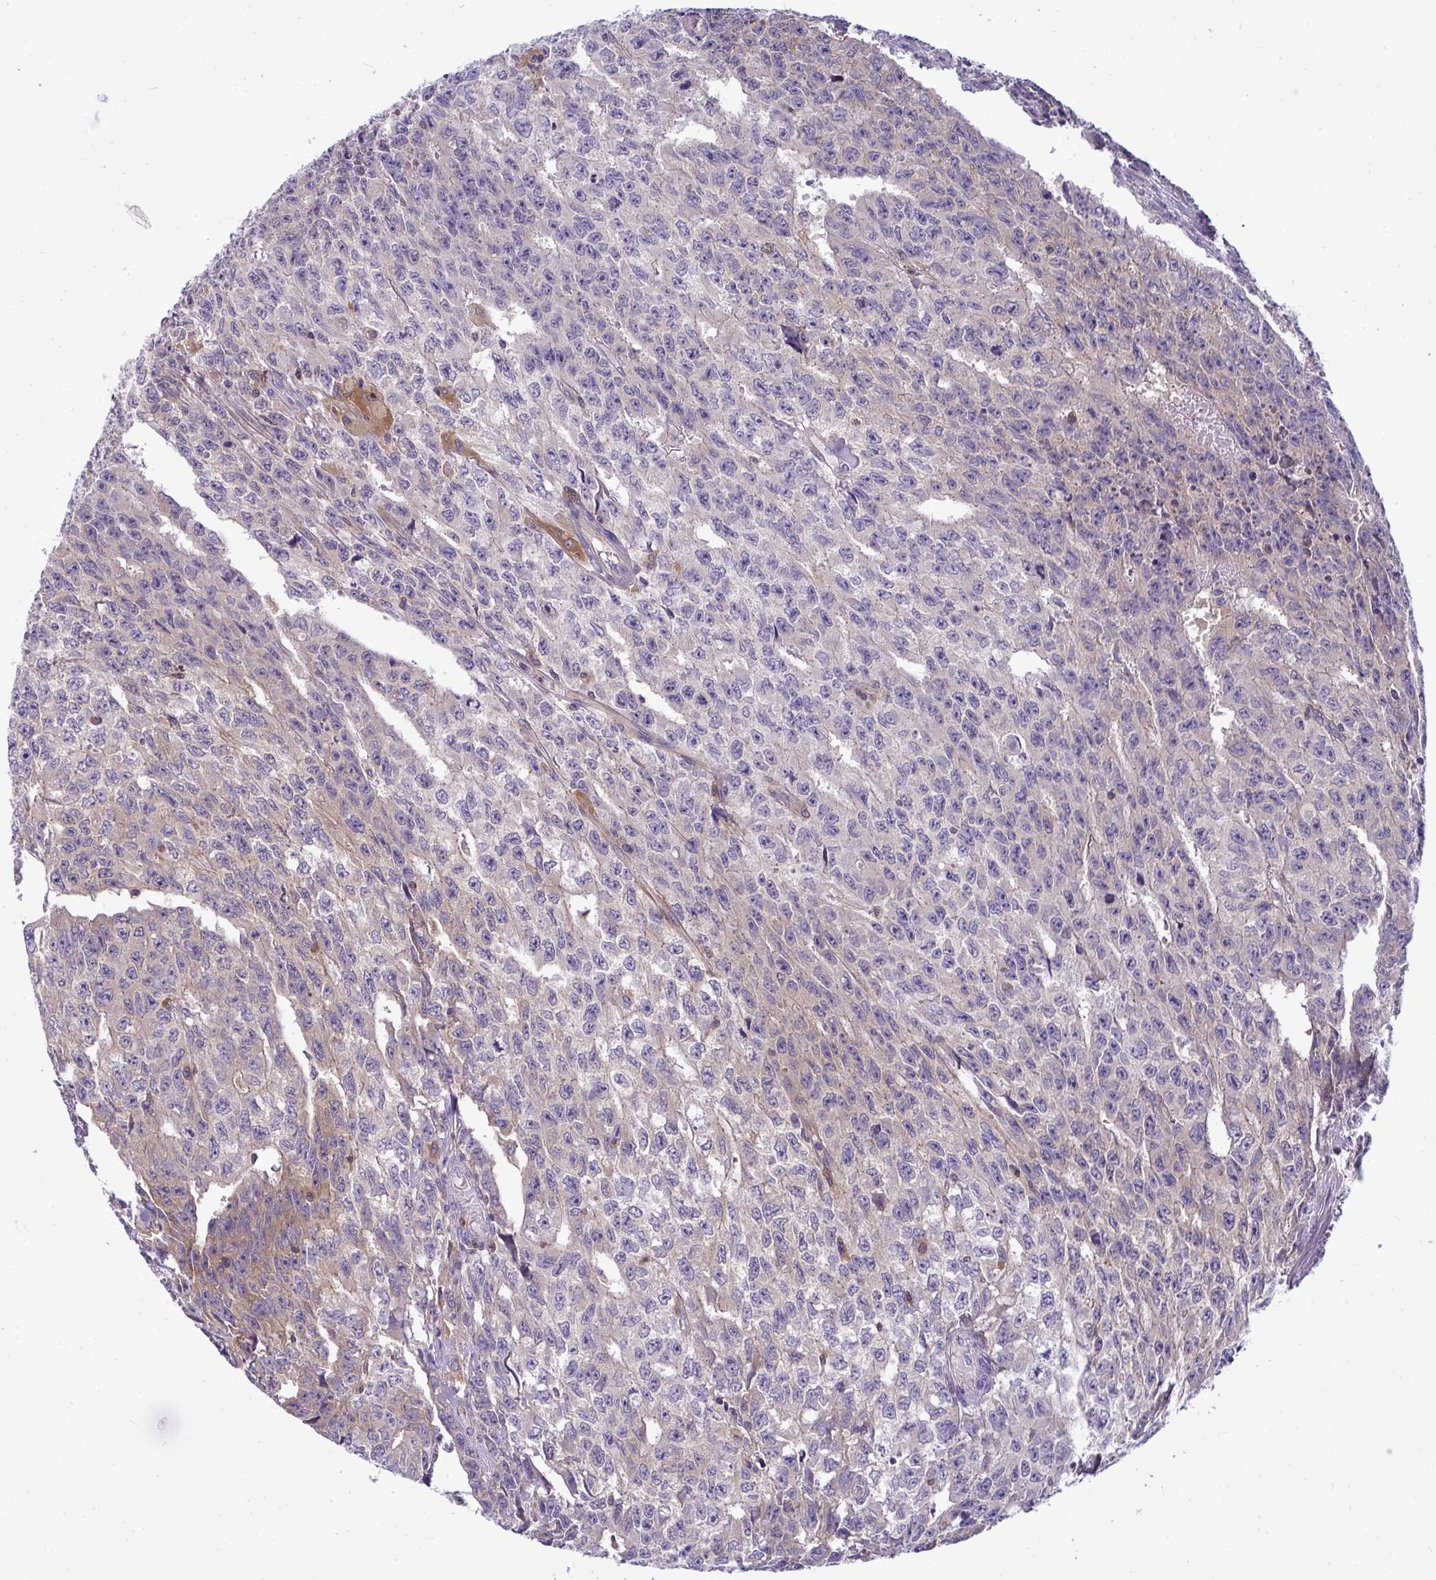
{"staining": {"intensity": "weak", "quantity": "<25%", "location": "cytoplasmic/membranous"}, "tissue": "testis cancer", "cell_type": "Tumor cells", "image_type": "cancer", "snomed": [{"axis": "morphology", "description": "Carcinoma, Embryonal, NOS"}, {"axis": "morphology", "description": "Teratoma, malignant, NOS"}, {"axis": "topography", "description": "Testis"}], "caption": "This micrograph is of testis embryonal carcinoma stained with immunohistochemistry (IHC) to label a protein in brown with the nuclei are counter-stained blue. There is no expression in tumor cells.", "gene": "SLC30A6", "patient": {"sex": "male", "age": 24}}